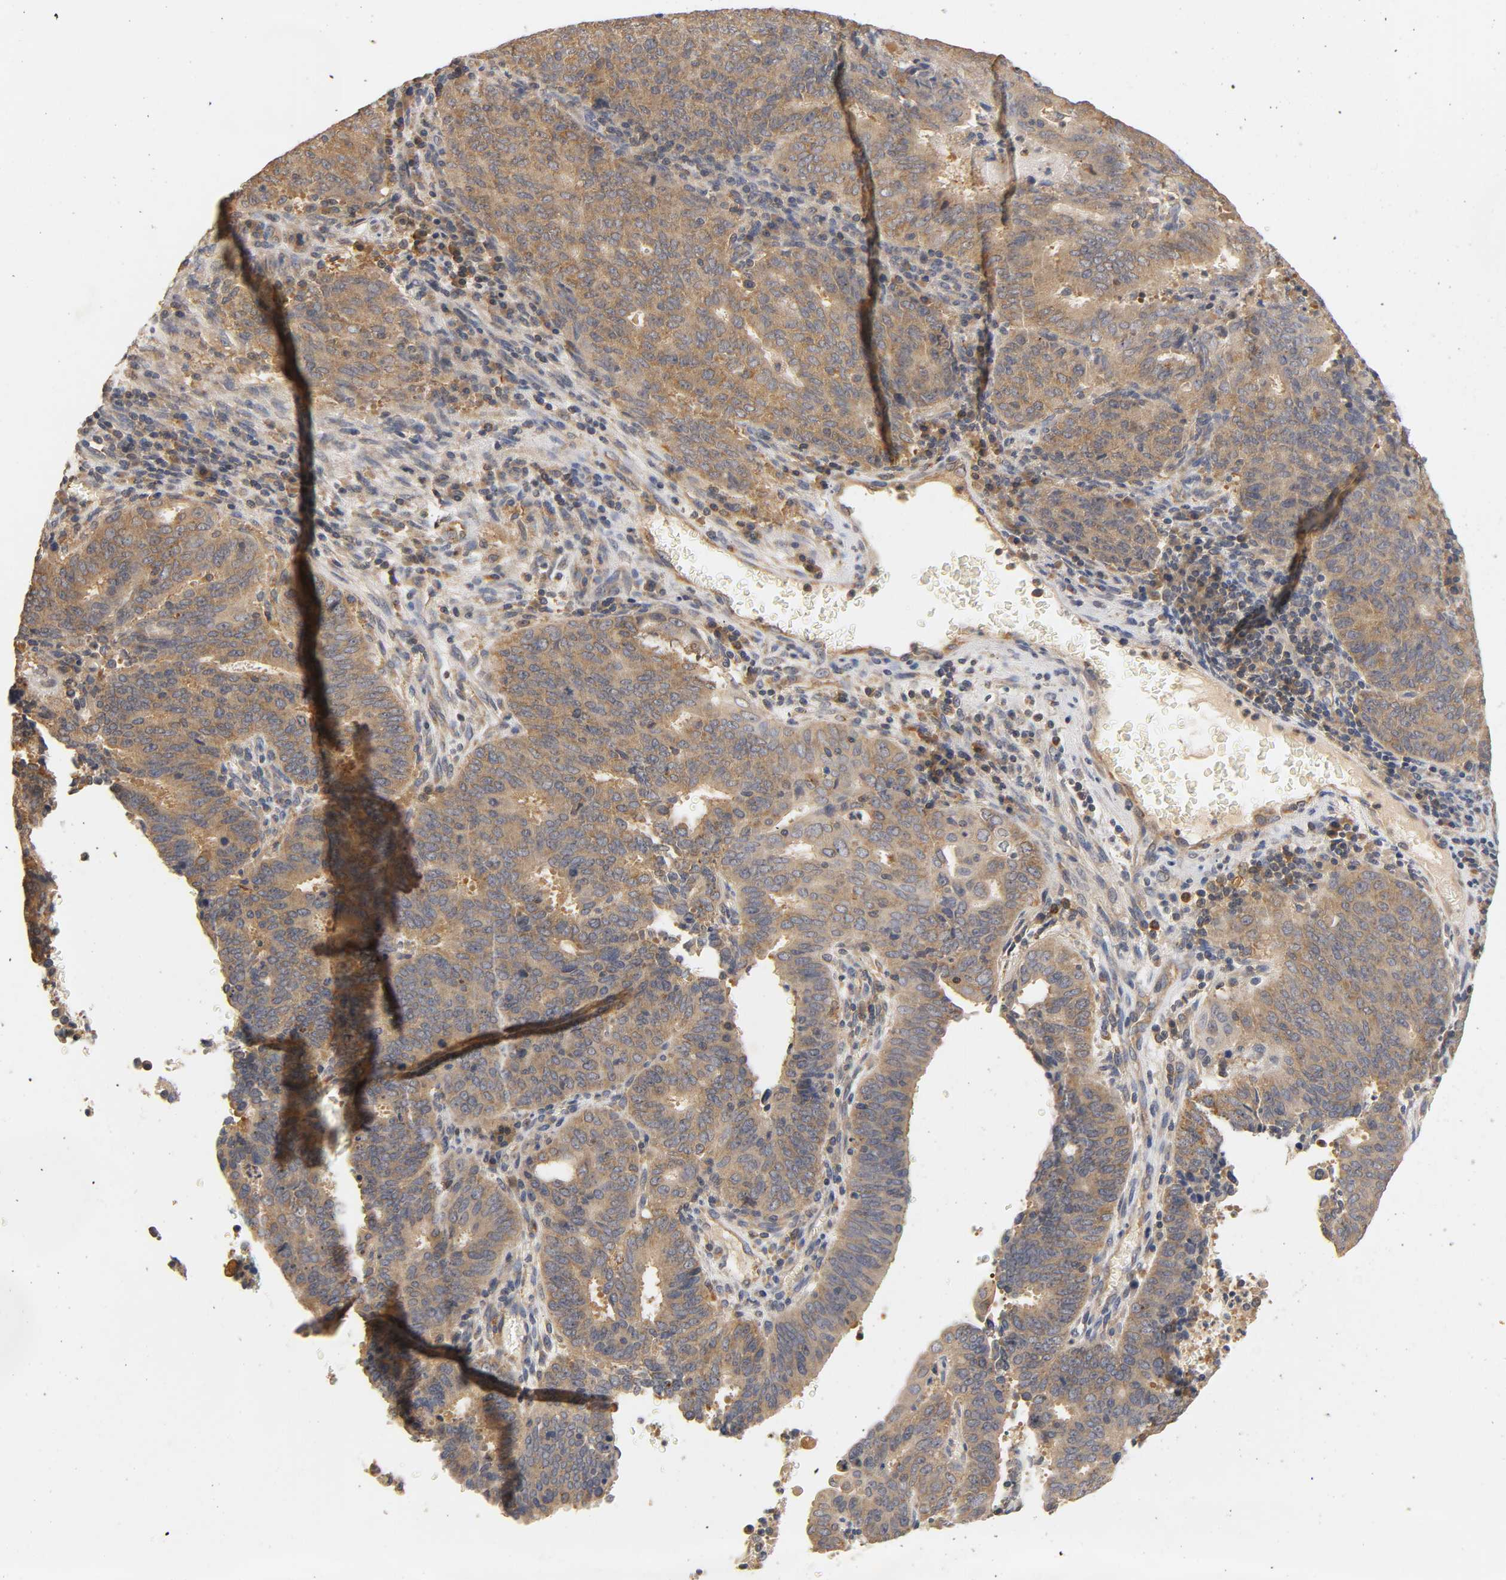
{"staining": {"intensity": "strong", "quantity": ">75%", "location": "cytoplasmic/membranous"}, "tissue": "cervical cancer", "cell_type": "Tumor cells", "image_type": "cancer", "snomed": [{"axis": "morphology", "description": "Adenocarcinoma, NOS"}, {"axis": "topography", "description": "Cervix"}], "caption": "Immunohistochemistry micrograph of cervical adenocarcinoma stained for a protein (brown), which displays high levels of strong cytoplasmic/membranous positivity in about >75% of tumor cells.", "gene": "SCAP", "patient": {"sex": "female", "age": 44}}